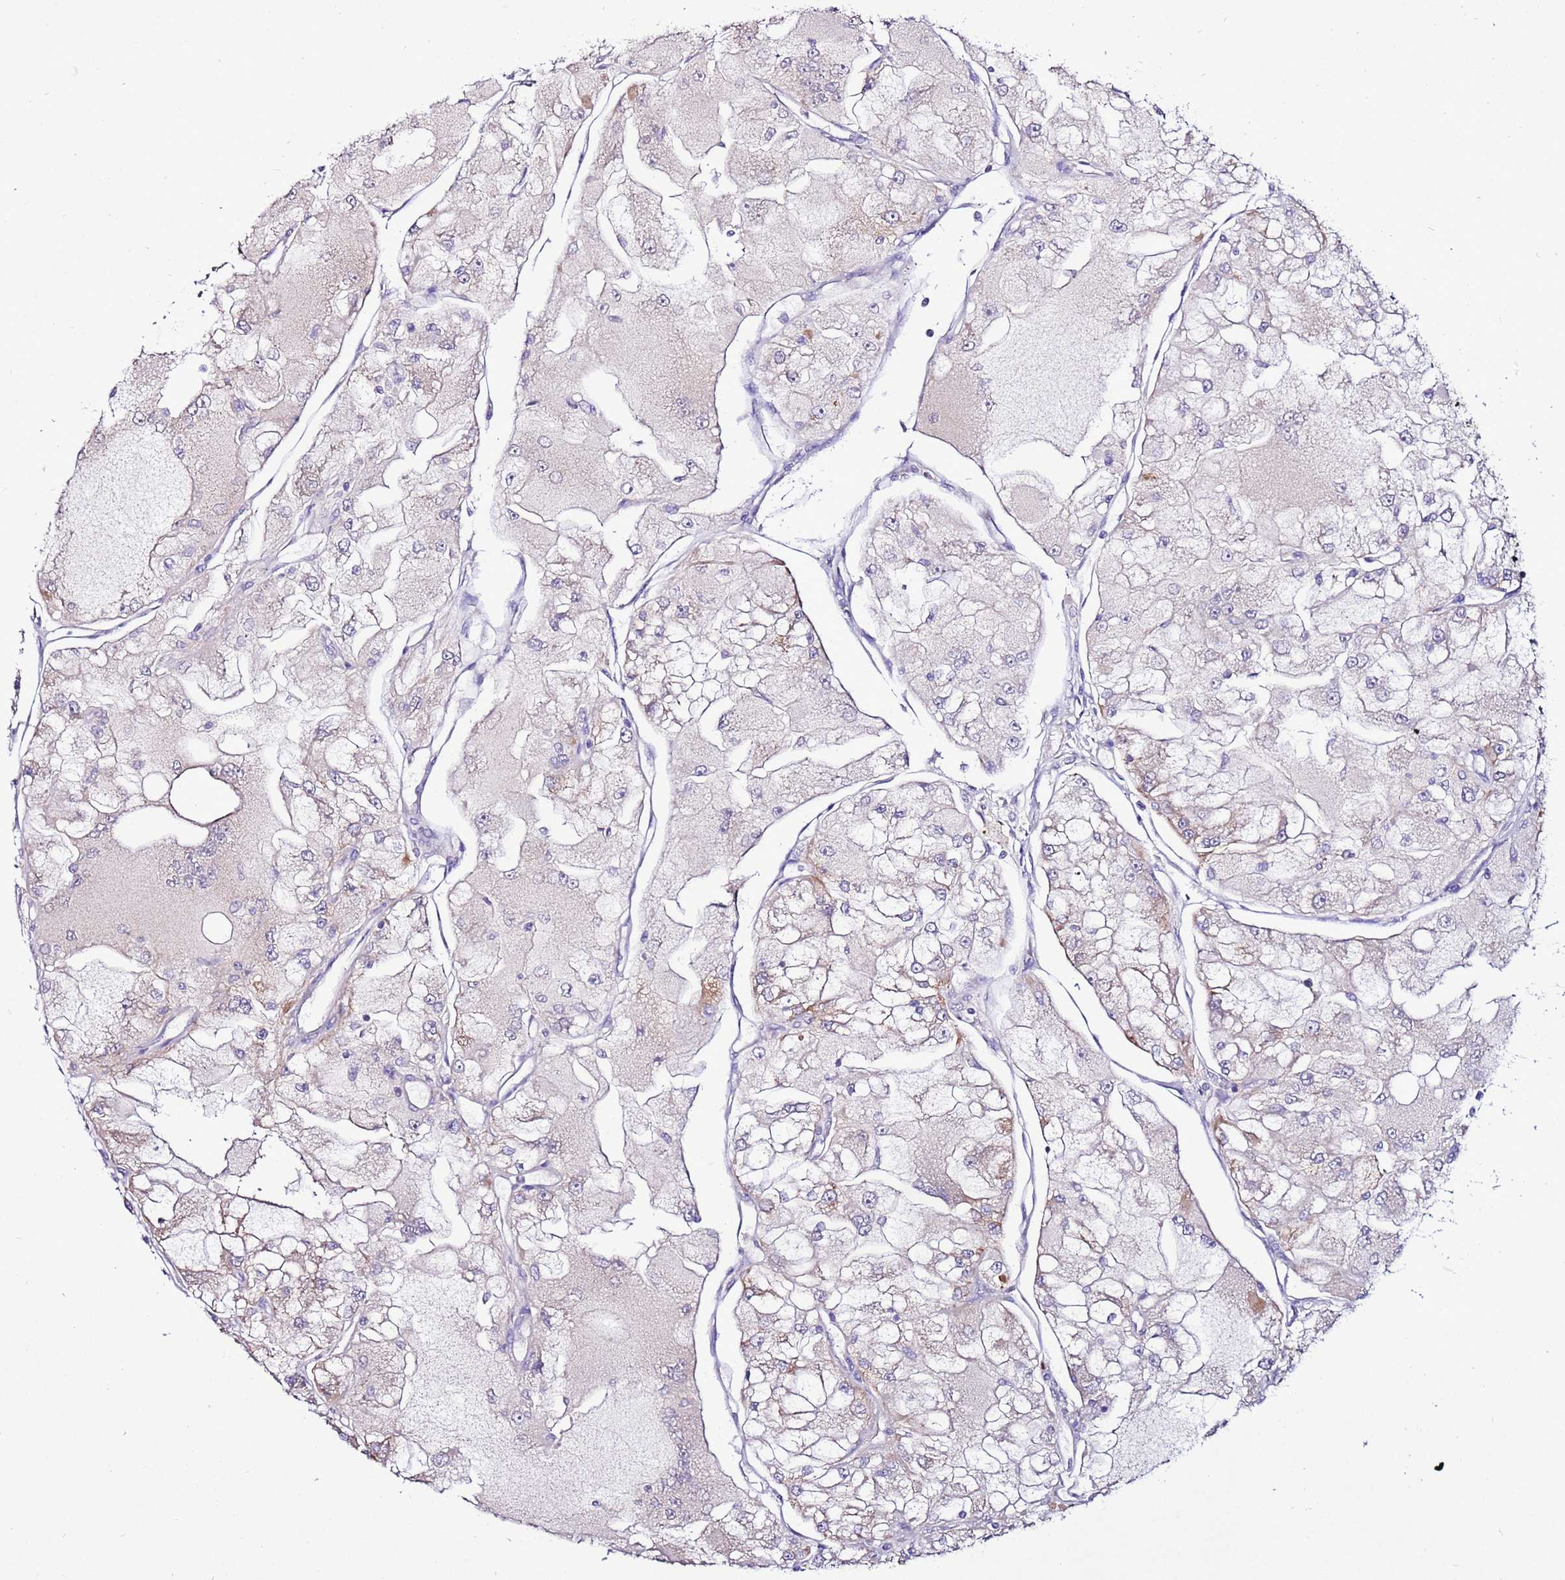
{"staining": {"intensity": "negative", "quantity": "none", "location": "none"}, "tissue": "renal cancer", "cell_type": "Tumor cells", "image_type": "cancer", "snomed": [{"axis": "morphology", "description": "Adenocarcinoma, NOS"}, {"axis": "topography", "description": "Kidney"}], "caption": "High magnification brightfield microscopy of adenocarcinoma (renal) stained with DAB (brown) and counterstained with hematoxylin (blue): tumor cells show no significant expression.", "gene": "TMEM106C", "patient": {"sex": "female", "age": 72}}